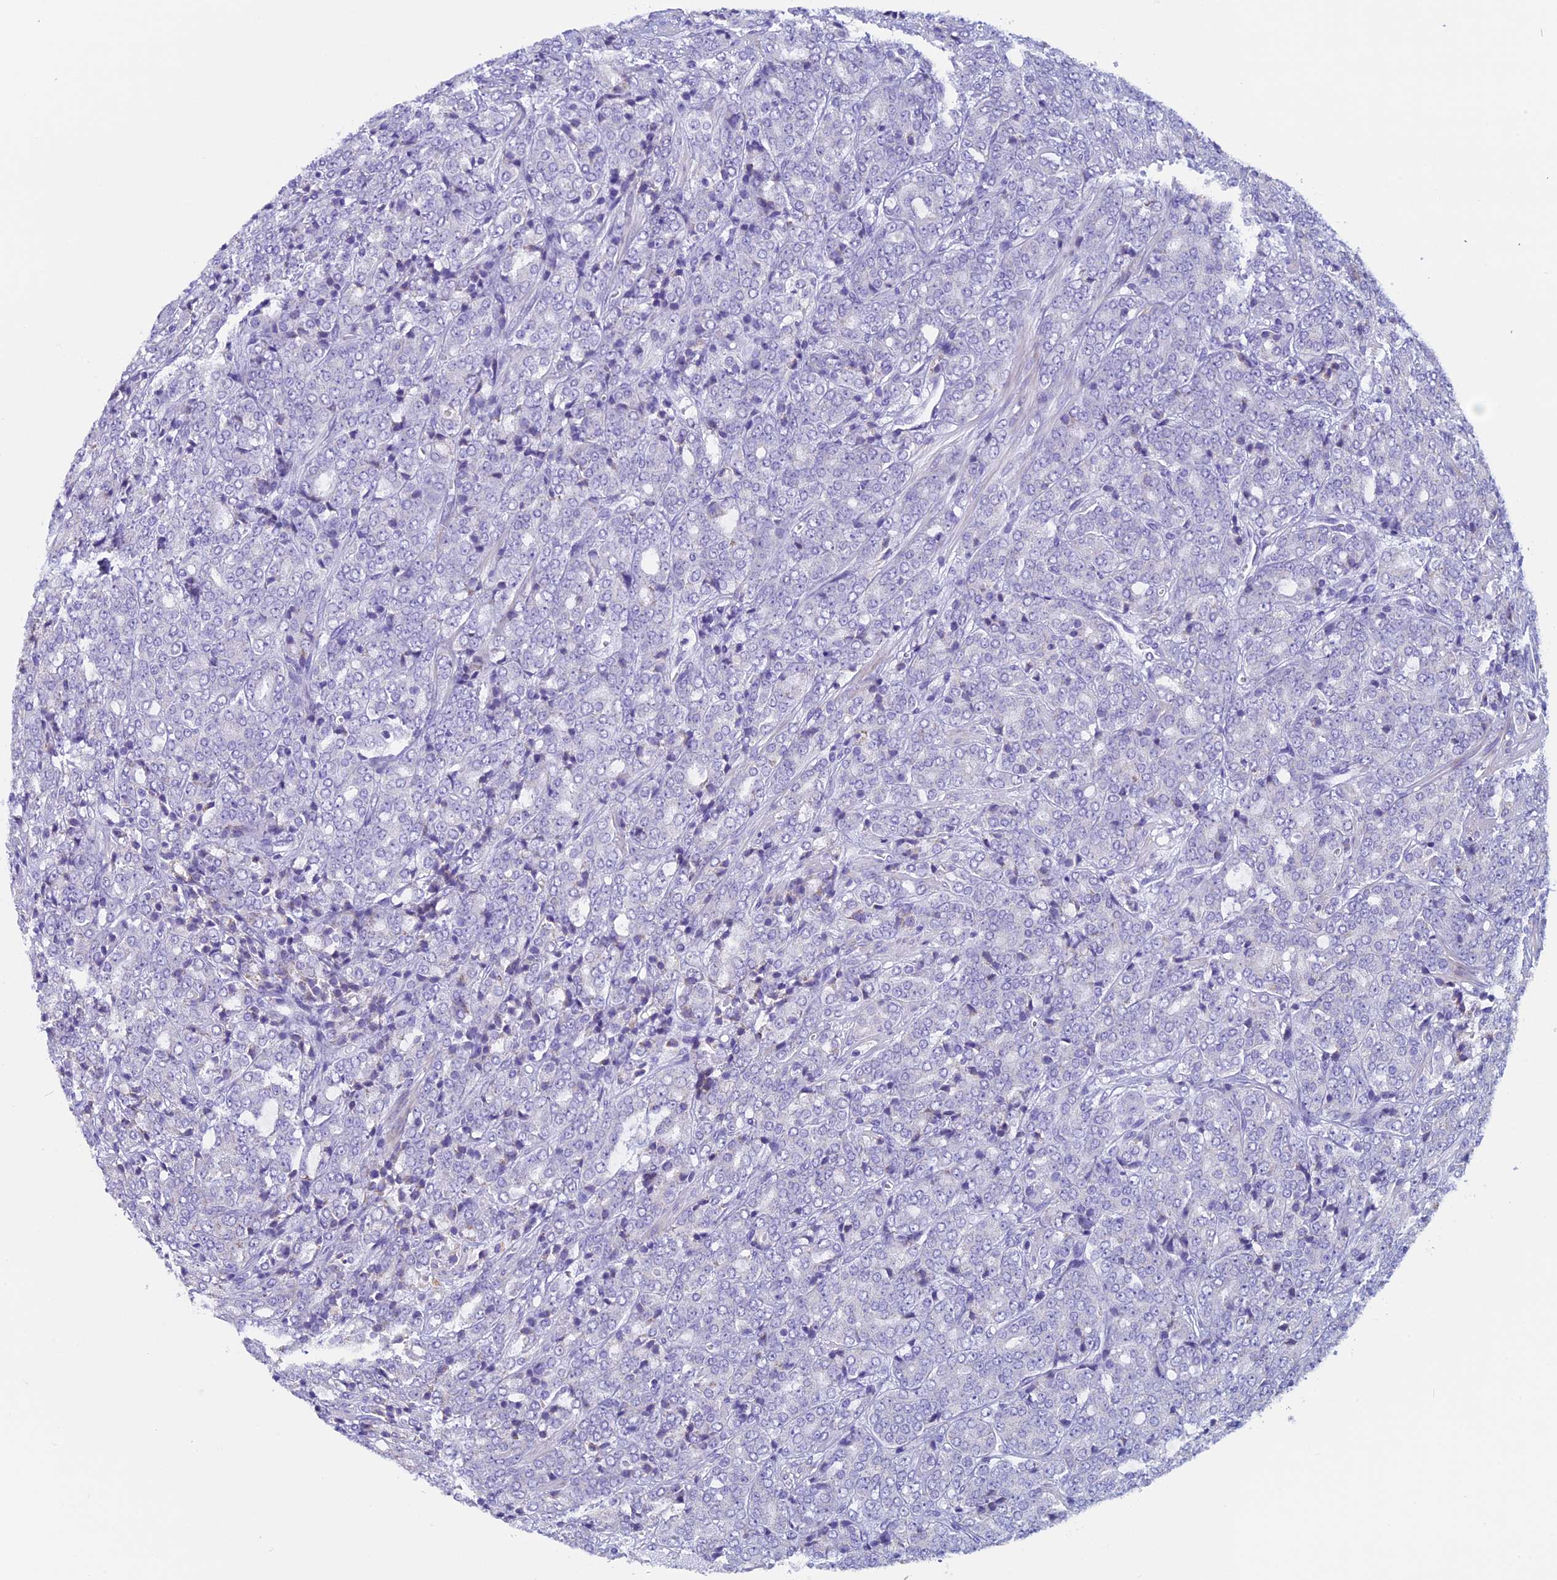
{"staining": {"intensity": "negative", "quantity": "none", "location": "none"}, "tissue": "prostate cancer", "cell_type": "Tumor cells", "image_type": "cancer", "snomed": [{"axis": "morphology", "description": "Adenocarcinoma, High grade"}, {"axis": "topography", "description": "Prostate"}], "caption": "Tumor cells show no significant protein positivity in prostate high-grade adenocarcinoma.", "gene": "ZNF563", "patient": {"sex": "male", "age": 62}}